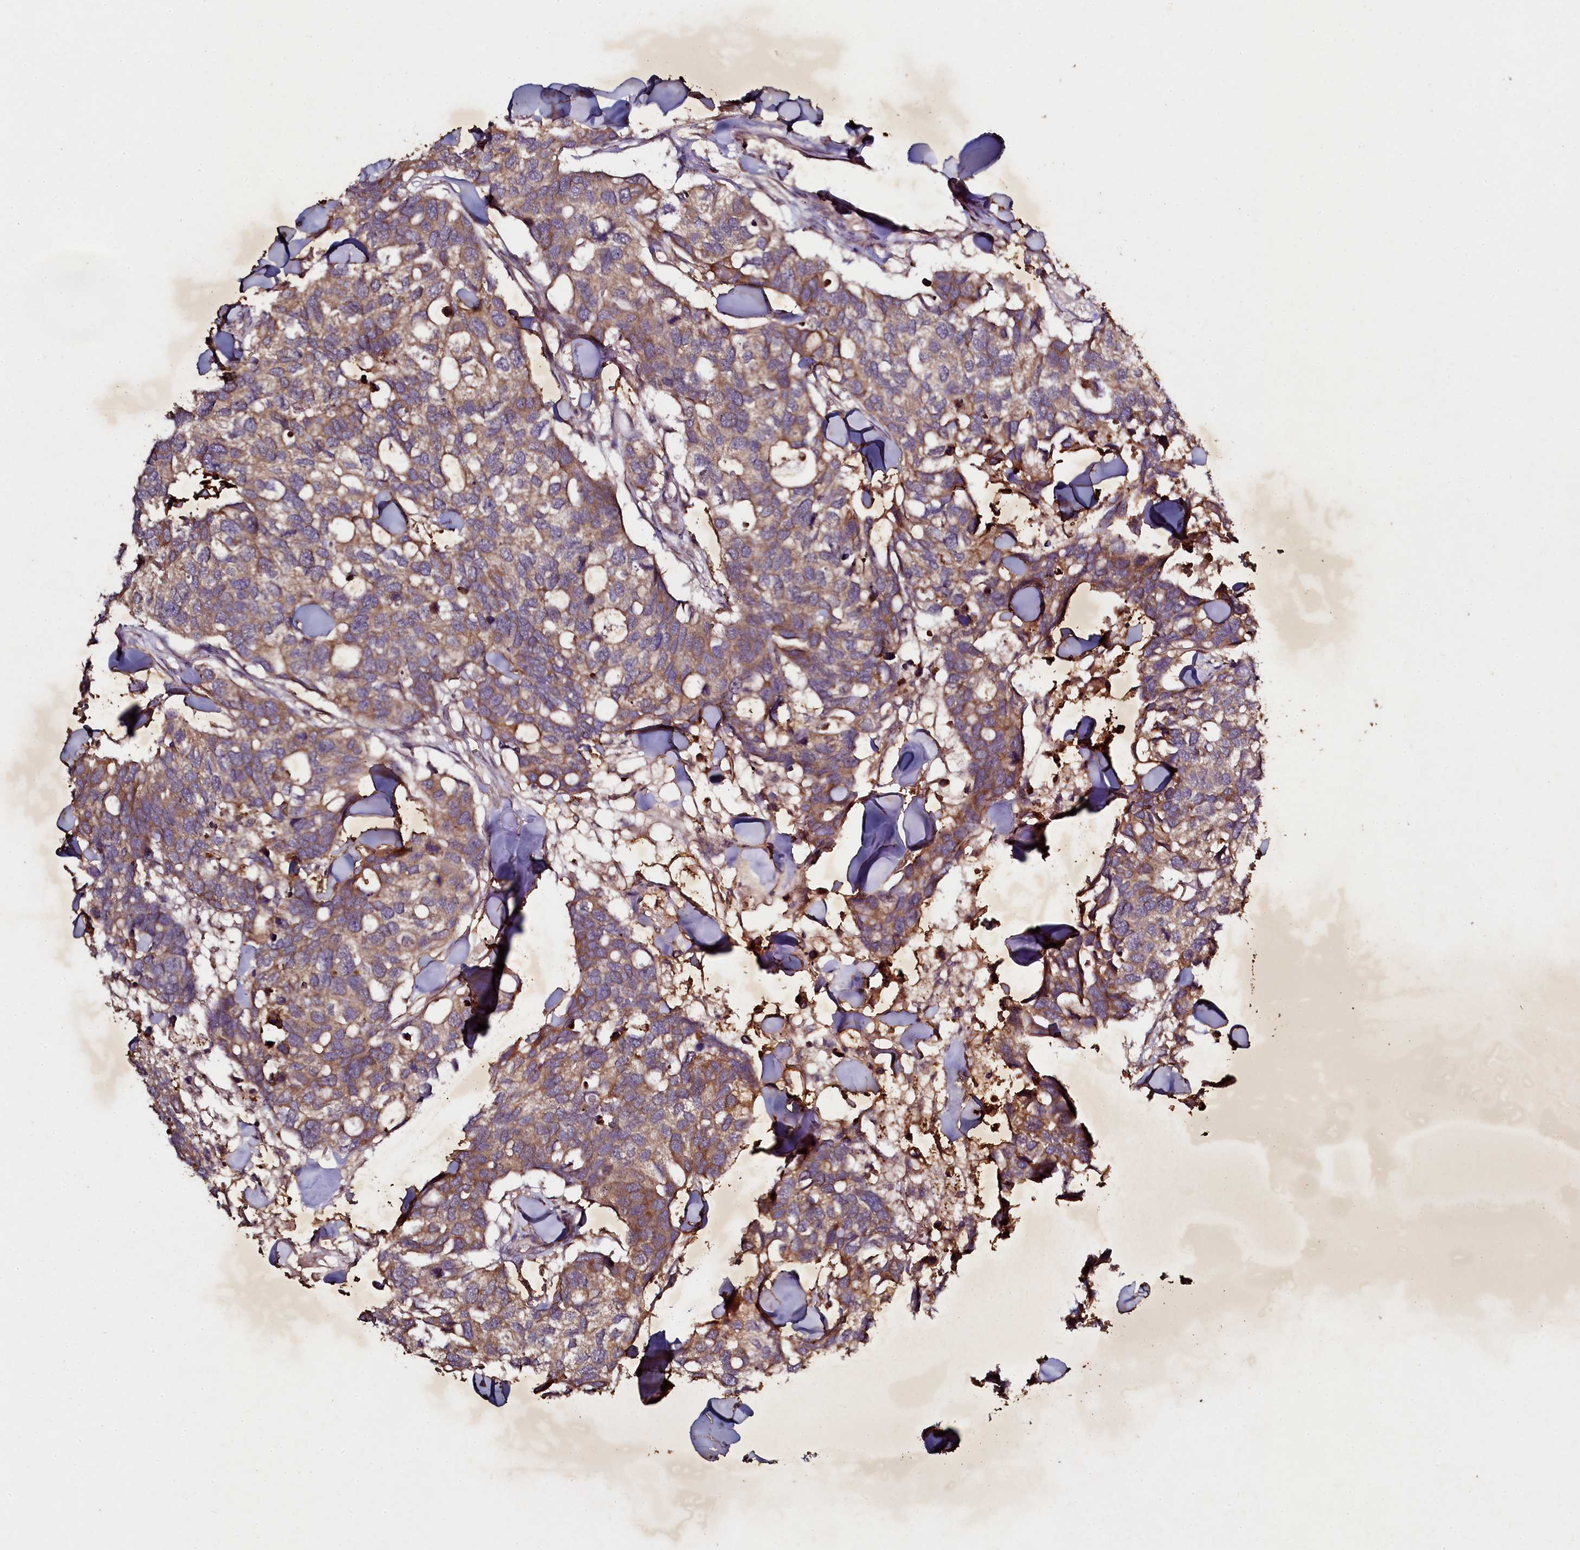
{"staining": {"intensity": "moderate", "quantity": ">75%", "location": "cytoplasmic/membranous"}, "tissue": "breast cancer", "cell_type": "Tumor cells", "image_type": "cancer", "snomed": [{"axis": "morphology", "description": "Duct carcinoma"}, {"axis": "topography", "description": "Breast"}], "caption": "Immunohistochemical staining of breast infiltrating ductal carcinoma exhibits medium levels of moderate cytoplasmic/membranous expression in approximately >75% of tumor cells.", "gene": "SEC24C", "patient": {"sex": "female", "age": 83}}